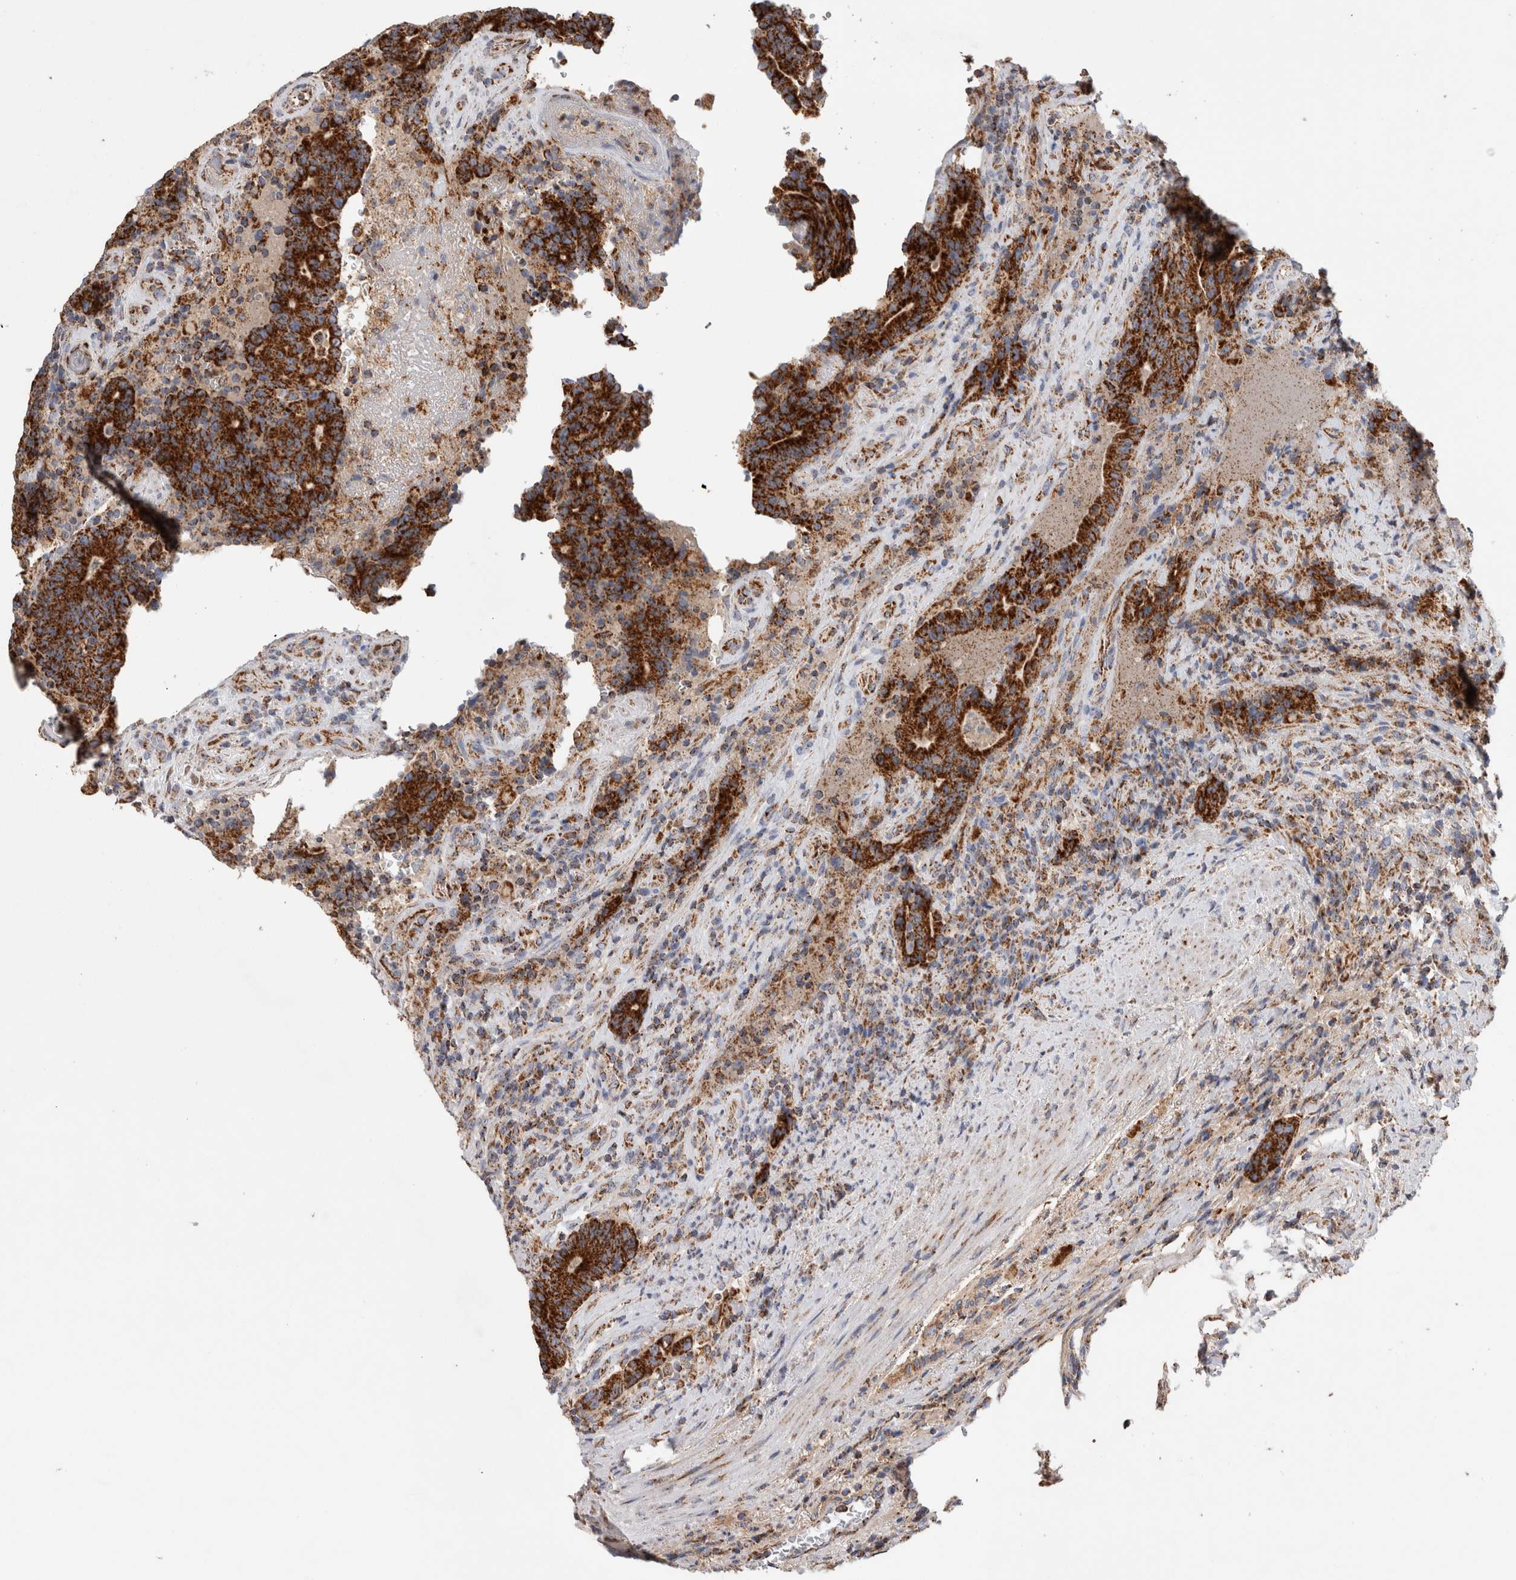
{"staining": {"intensity": "strong", "quantity": ">75%", "location": "cytoplasmic/membranous"}, "tissue": "colorectal cancer", "cell_type": "Tumor cells", "image_type": "cancer", "snomed": [{"axis": "morphology", "description": "Normal tissue, NOS"}, {"axis": "morphology", "description": "Adenocarcinoma, NOS"}, {"axis": "topography", "description": "Colon"}], "caption": "About >75% of tumor cells in human colorectal cancer show strong cytoplasmic/membranous protein expression as visualized by brown immunohistochemical staining.", "gene": "IARS2", "patient": {"sex": "female", "age": 75}}